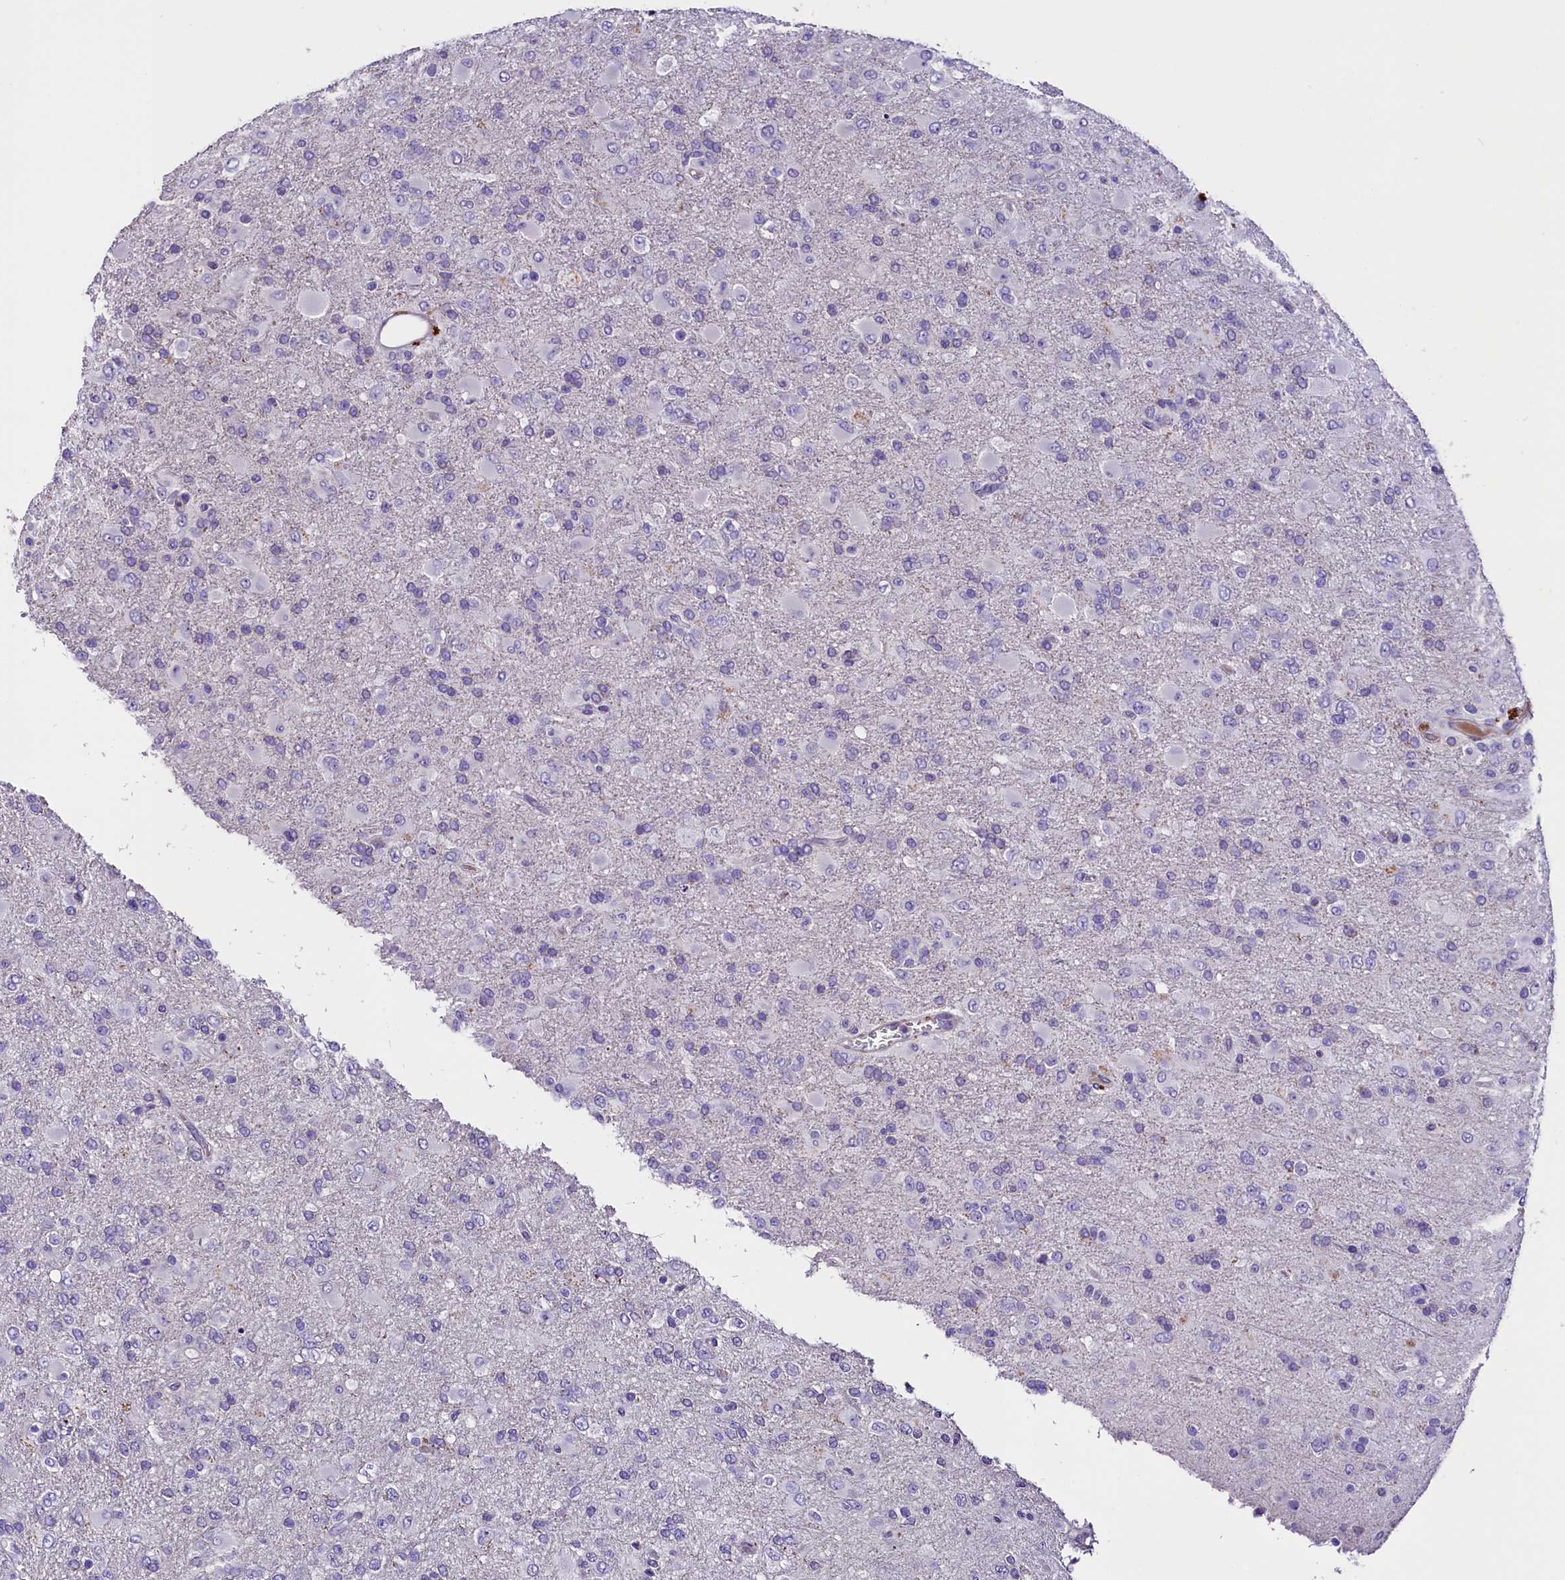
{"staining": {"intensity": "negative", "quantity": "none", "location": "none"}, "tissue": "glioma", "cell_type": "Tumor cells", "image_type": "cancer", "snomed": [{"axis": "morphology", "description": "Glioma, malignant, Low grade"}, {"axis": "topography", "description": "Brain"}], "caption": "A photomicrograph of low-grade glioma (malignant) stained for a protein reveals no brown staining in tumor cells. Nuclei are stained in blue.", "gene": "MEX3B", "patient": {"sex": "male", "age": 65}}